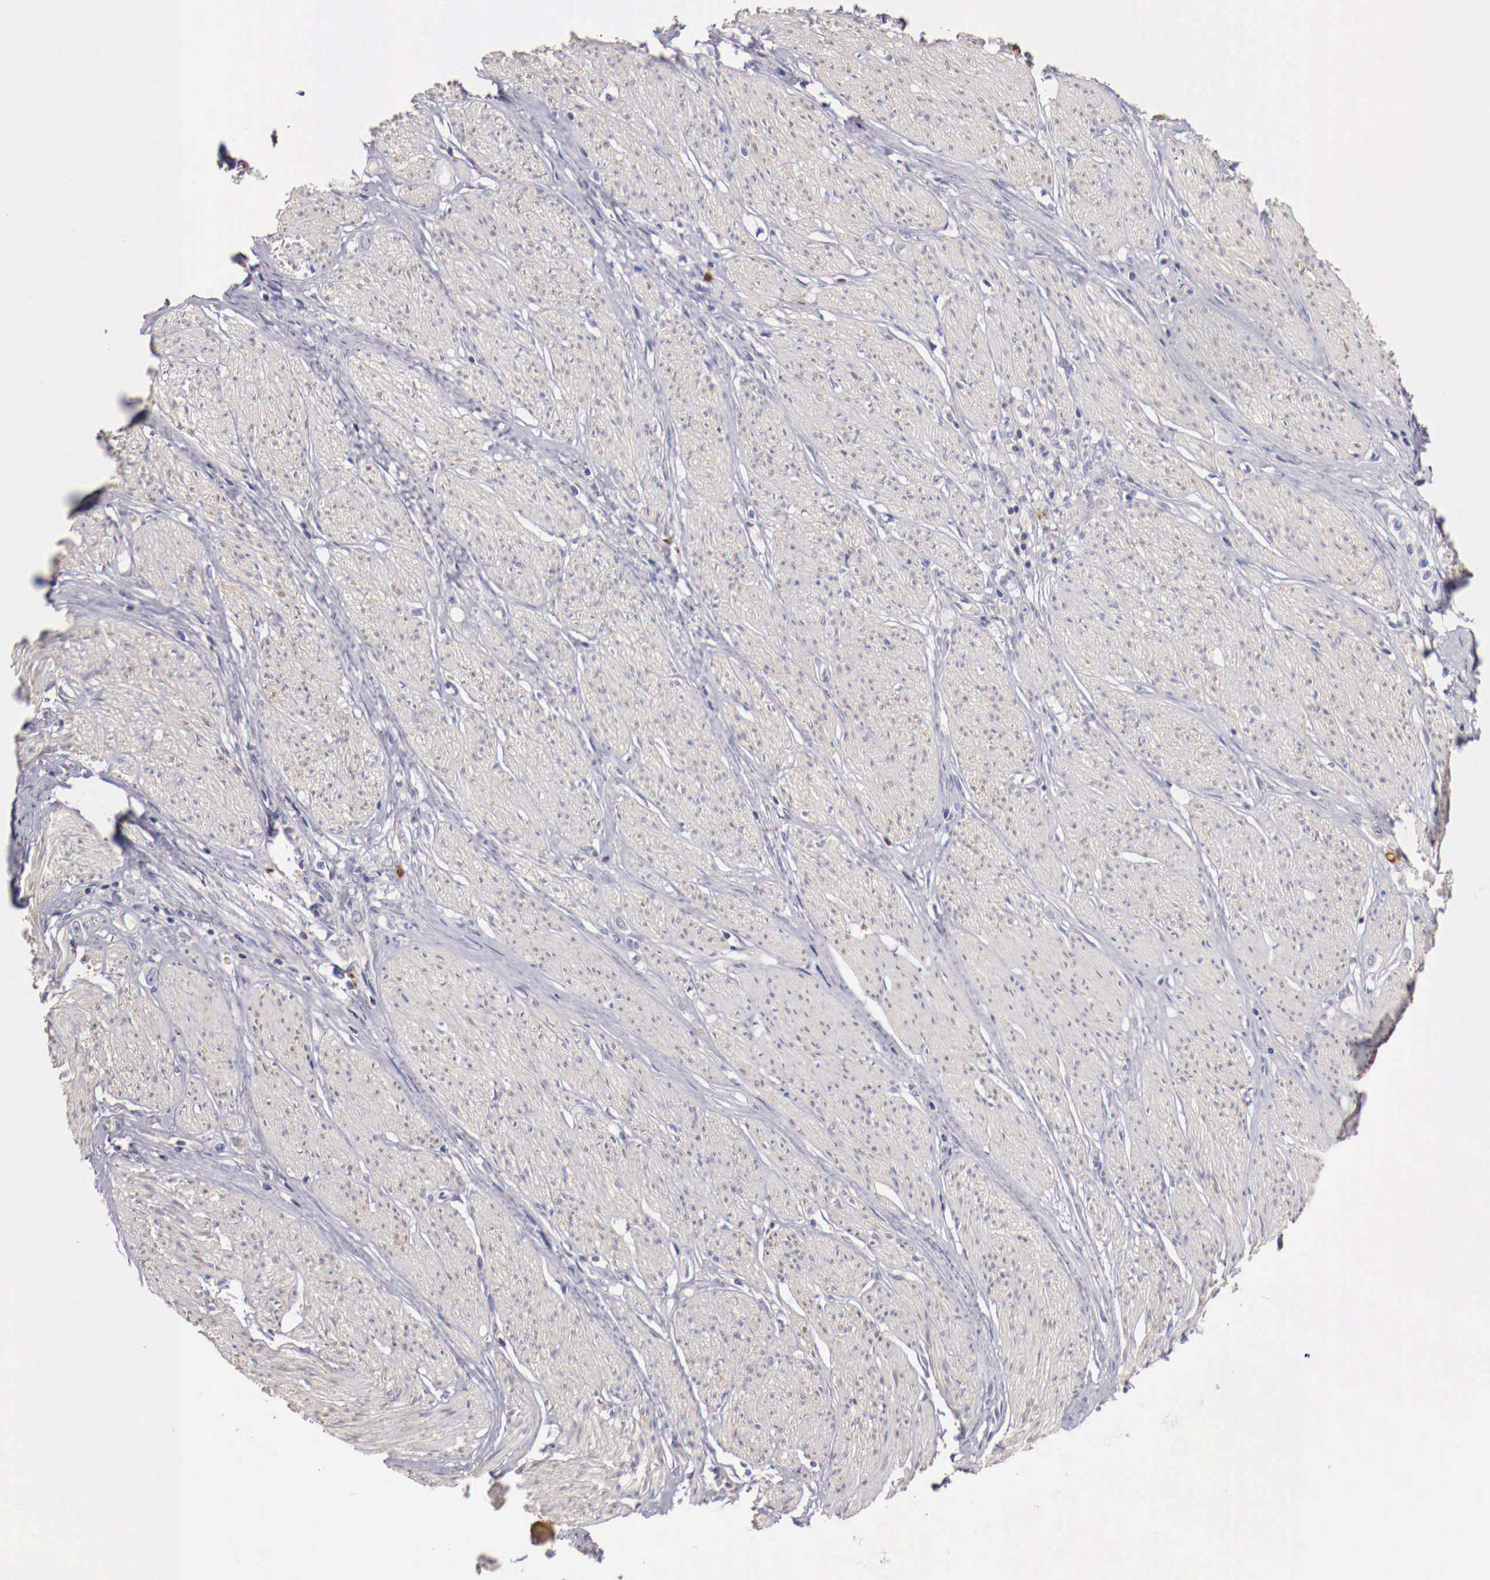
{"staining": {"intensity": "negative", "quantity": "none", "location": "none"}, "tissue": "stomach cancer", "cell_type": "Tumor cells", "image_type": "cancer", "snomed": [{"axis": "morphology", "description": "Adenocarcinoma, NOS"}, {"axis": "topography", "description": "Stomach"}], "caption": "A micrograph of stomach adenocarcinoma stained for a protein exhibits no brown staining in tumor cells. (DAB immunohistochemistry visualized using brightfield microscopy, high magnification).", "gene": "PITPNA", "patient": {"sex": "male", "age": 72}}